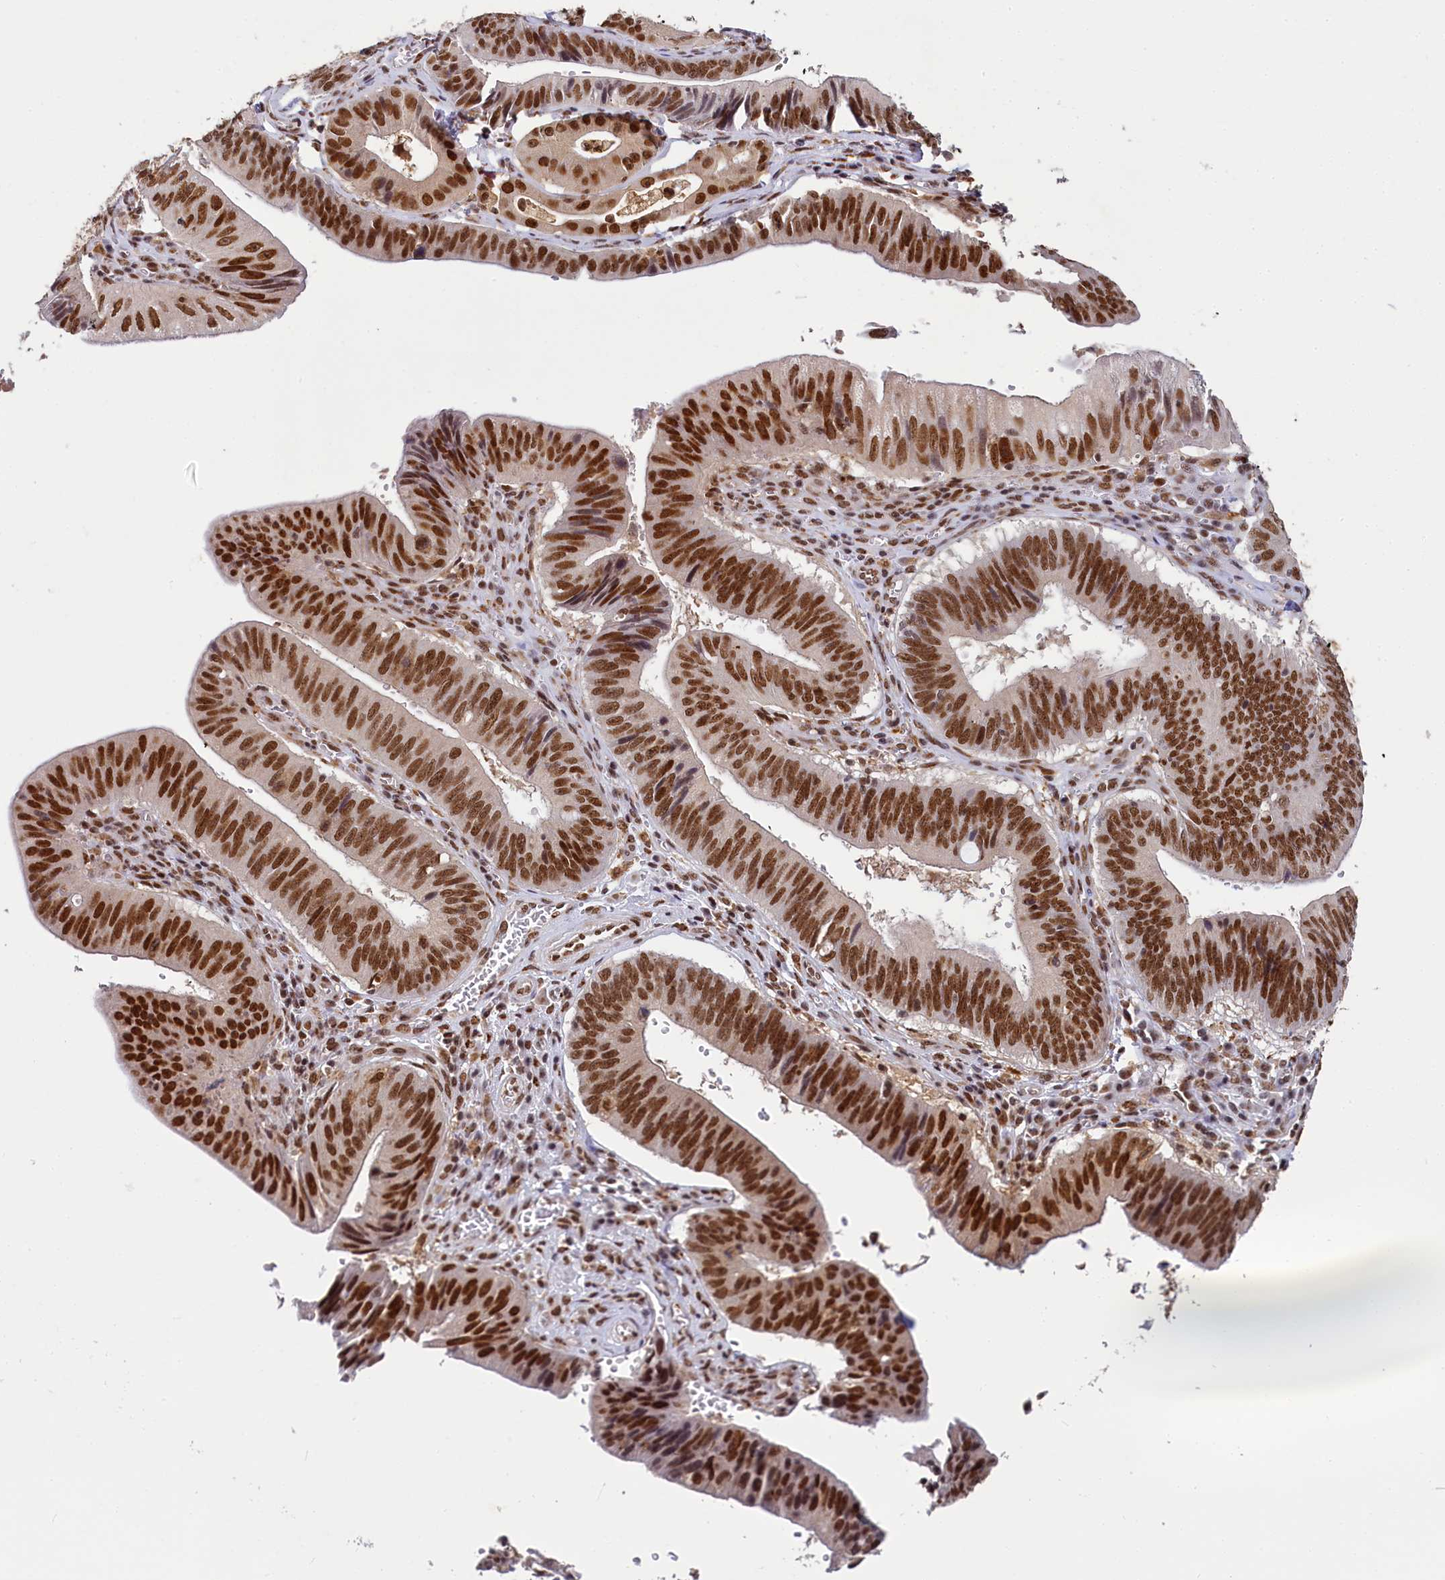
{"staining": {"intensity": "strong", "quantity": ">75%", "location": "nuclear"}, "tissue": "stomach cancer", "cell_type": "Tumor cells", "image_type": "cancer", "snomed": [{"axis": "morphology", "description": "Adenocarcinoma, NOS"}, {"axis": "topography", "description": "Stomach"}], "caption": "A brown stain highlights strong nuclear positivity of a protein in human stomach cancer (adenocarcinoma) tumor cells.", "gene": "PPHLN1", "patient": {"sex": "male", "age": 59}}